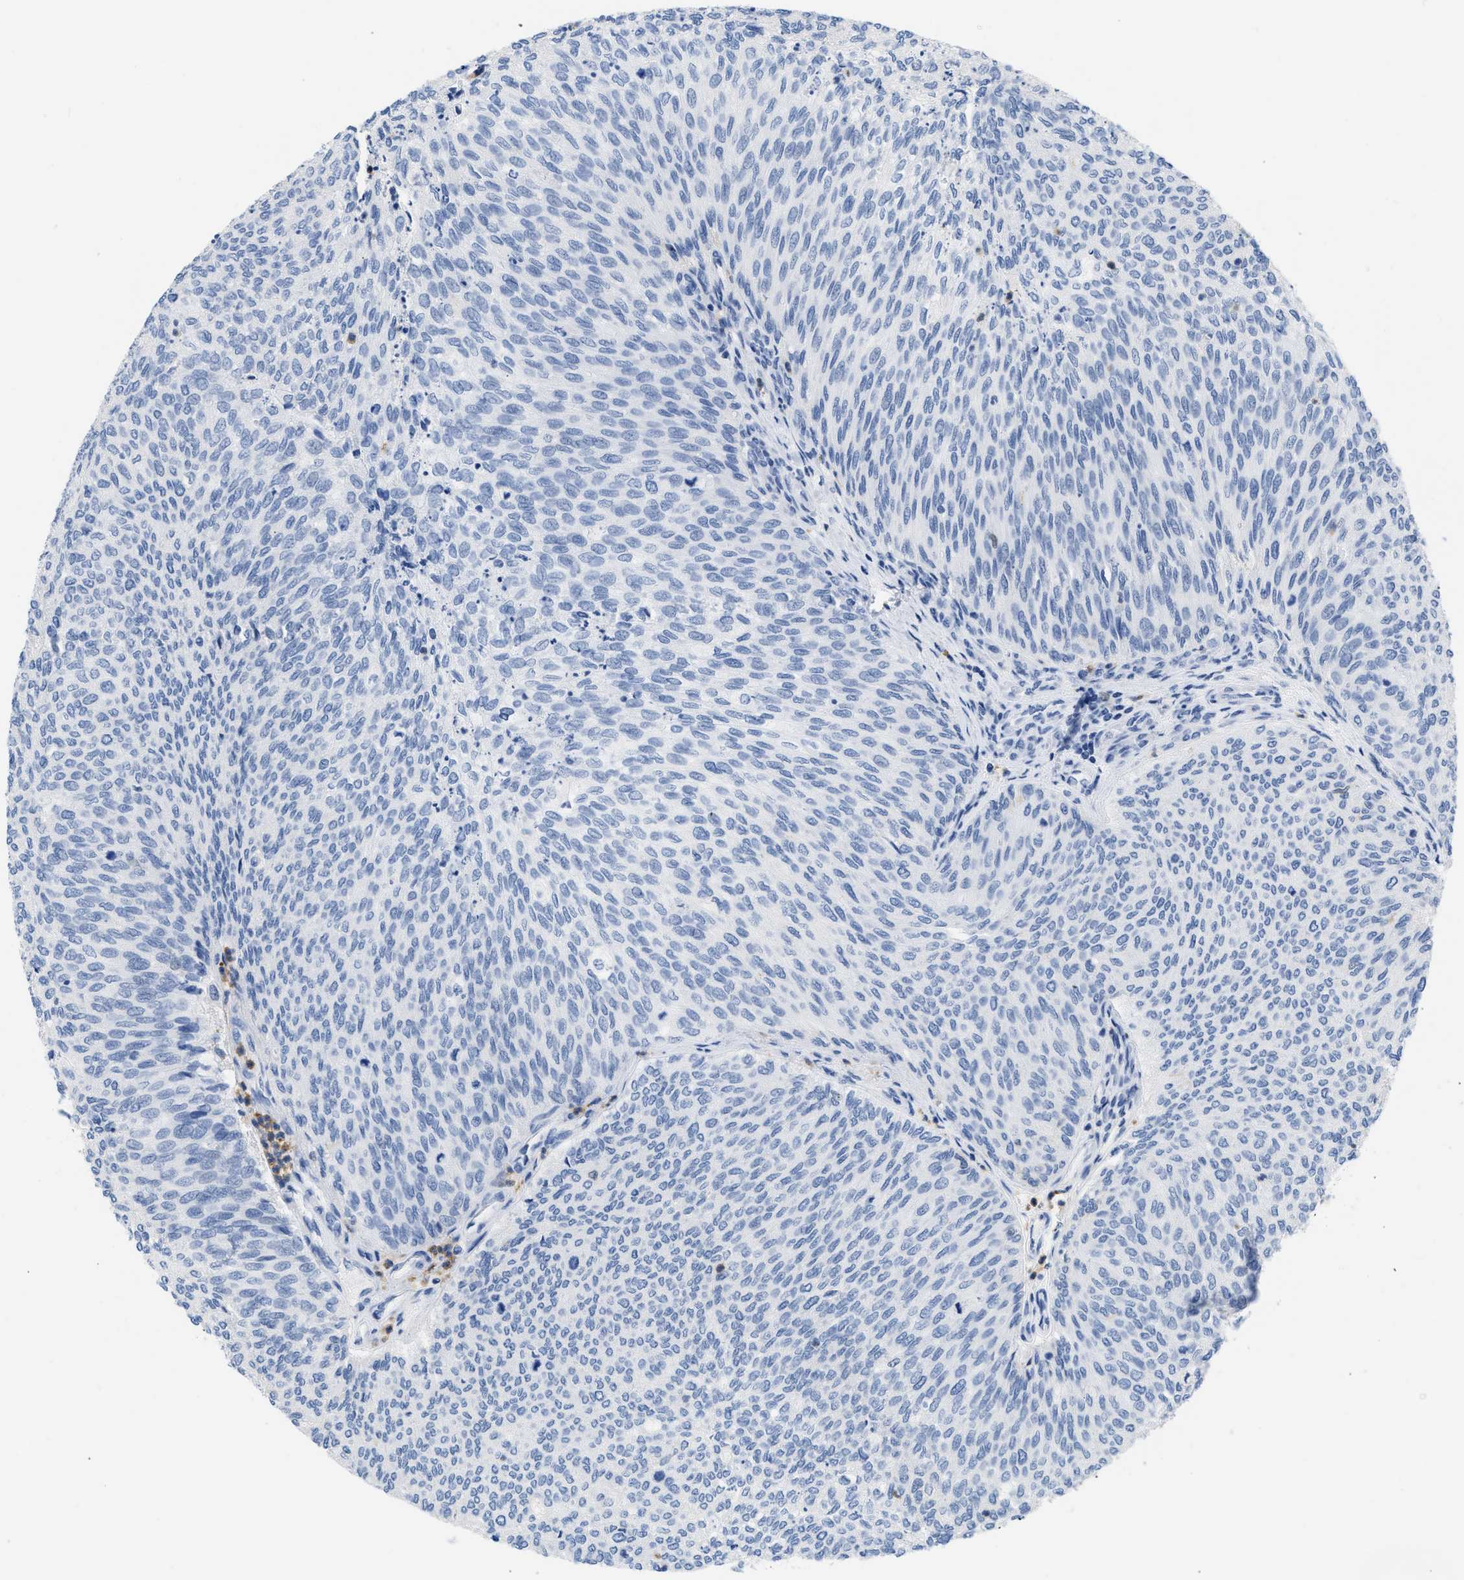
{"staining": {"intensity": "negative", "quantity": "none", "location": "none"}, "tissue": "urothelial cancer", "cell_type": "Tumor cells", "image_type": "cancer", "snomed": [{"axis": "morphology", "description": "Urothelial carcinoma, Low grade"}, {"axis": "topography", "description": "Urinary bladder"}], "caption": "DAB (3,3'-diaminobenzidine) immunohistochemical staining of urothelial carcinoma (low-grade) reveals no significant expression in tumor cells. (Brightfield microscopy of DAB immunohistochemistry (IHC) at high magnification).", "gene": "BOLL", "patient": {"sex": "female", "age": 79}}